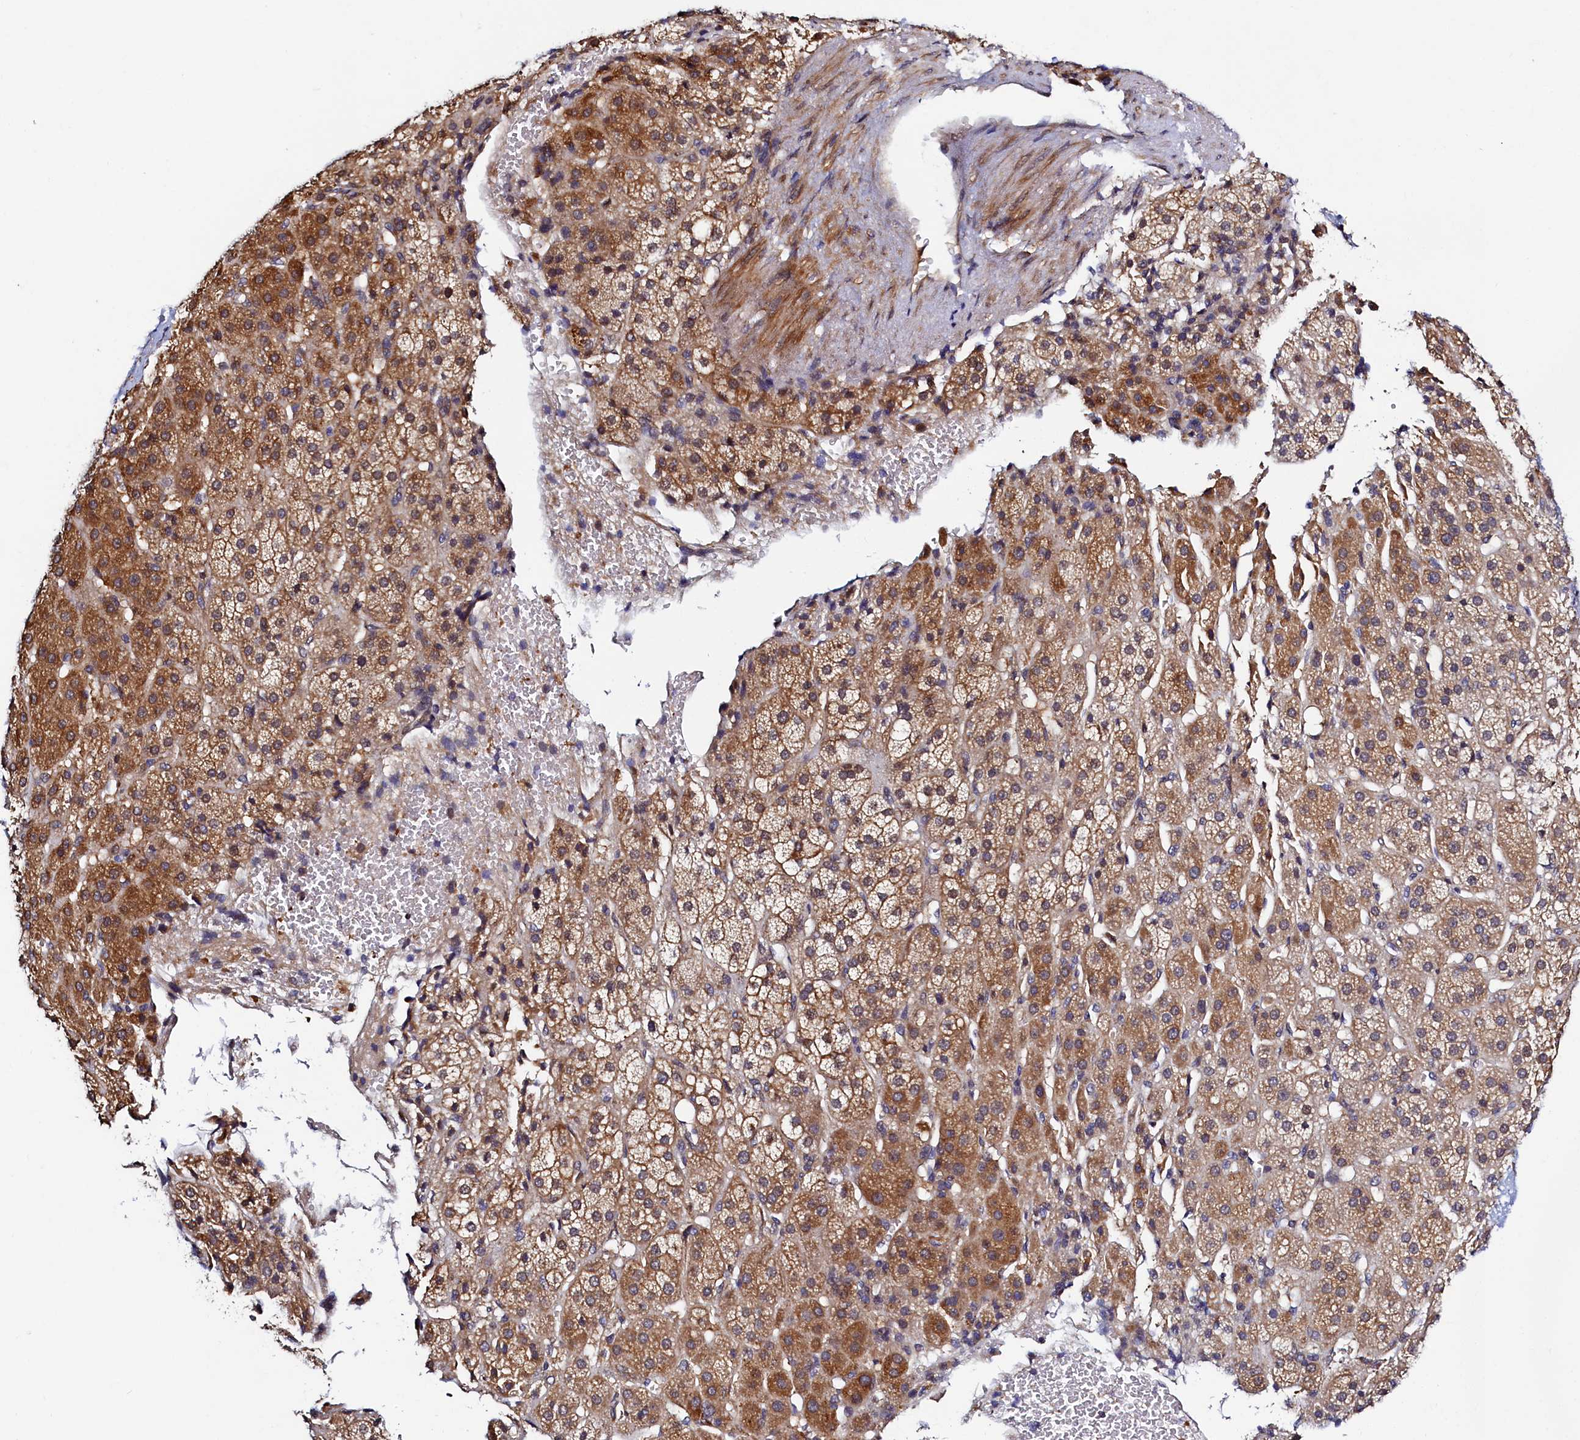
{"staining": {"intensity": "moderate", "quantity": "25%-75%", "location": "cytoplasmic/membranous"}, "tissue": "adrenal gland", "cell_type": "Glandular cells", "image_type": "normal", "snomed": [{"axis": "morphology", "description": "Normal tissue, NOS"}, {"axis": "topography", "description": "Adrenal gland"}], "caption": "The photomicrograph demonstrates staining of unremarkable adrenal gland, revealing moderate cytoplasmic/membranous protein staining (brown color) within glandular cells.", "gene": "SLC16A14", "patient": {"sex": "female", "age": 57}}